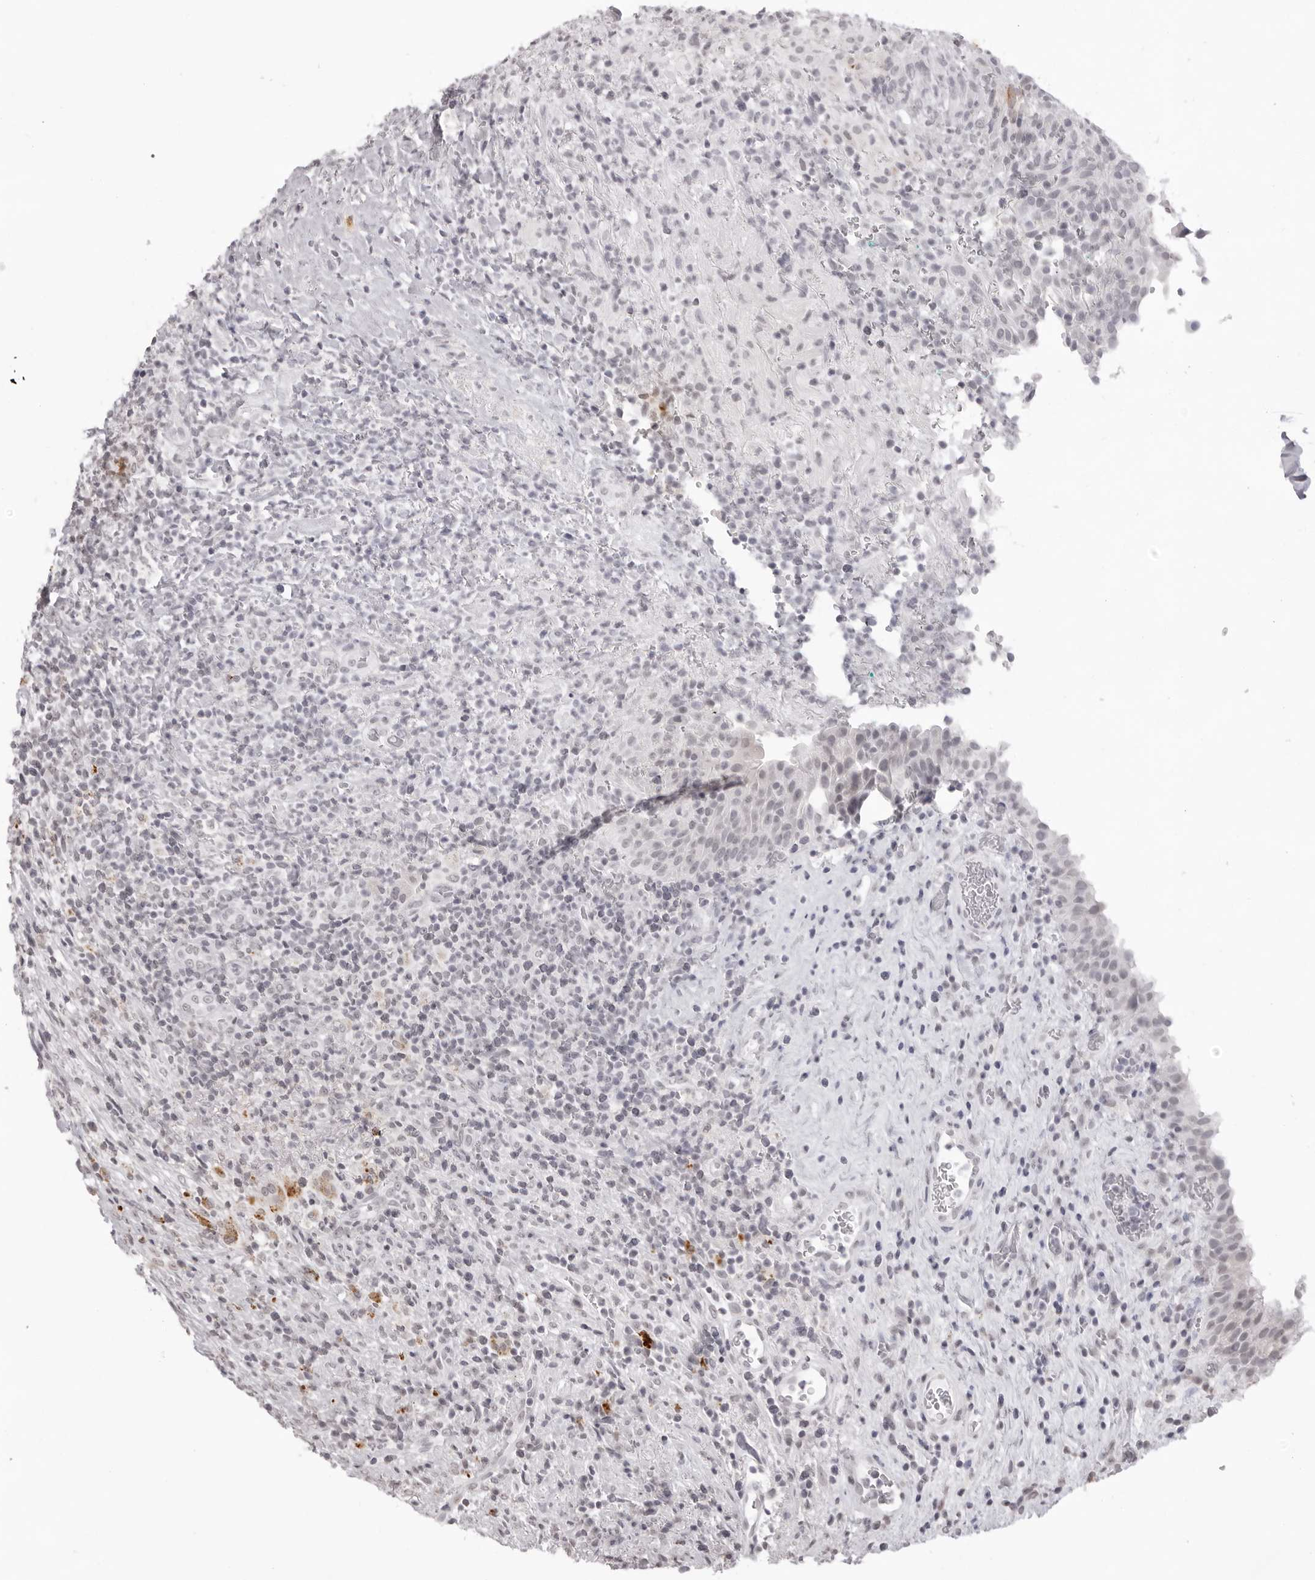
{"staining": {"intensity": "negative", "quantity": "none", "location": "none"}, "tissue": "urinary bladder", "cell_type": "Urothelial cells", "image_type": "normal", "snomed": [{"axis": "morphology", "description": "Normal tissue, NOS"}, {"axis": "morphology", "description": "Inflammation, NOS"}, {"axis": "topography", "description": "Urinary bladder"}], "caption": "An image of urinary bladder stained for a protein displays no brown staining in urothelial cells. Nuclei are stained in blue.", "gene": "NTM", "patient": {"sex": "female", "age": 75}}